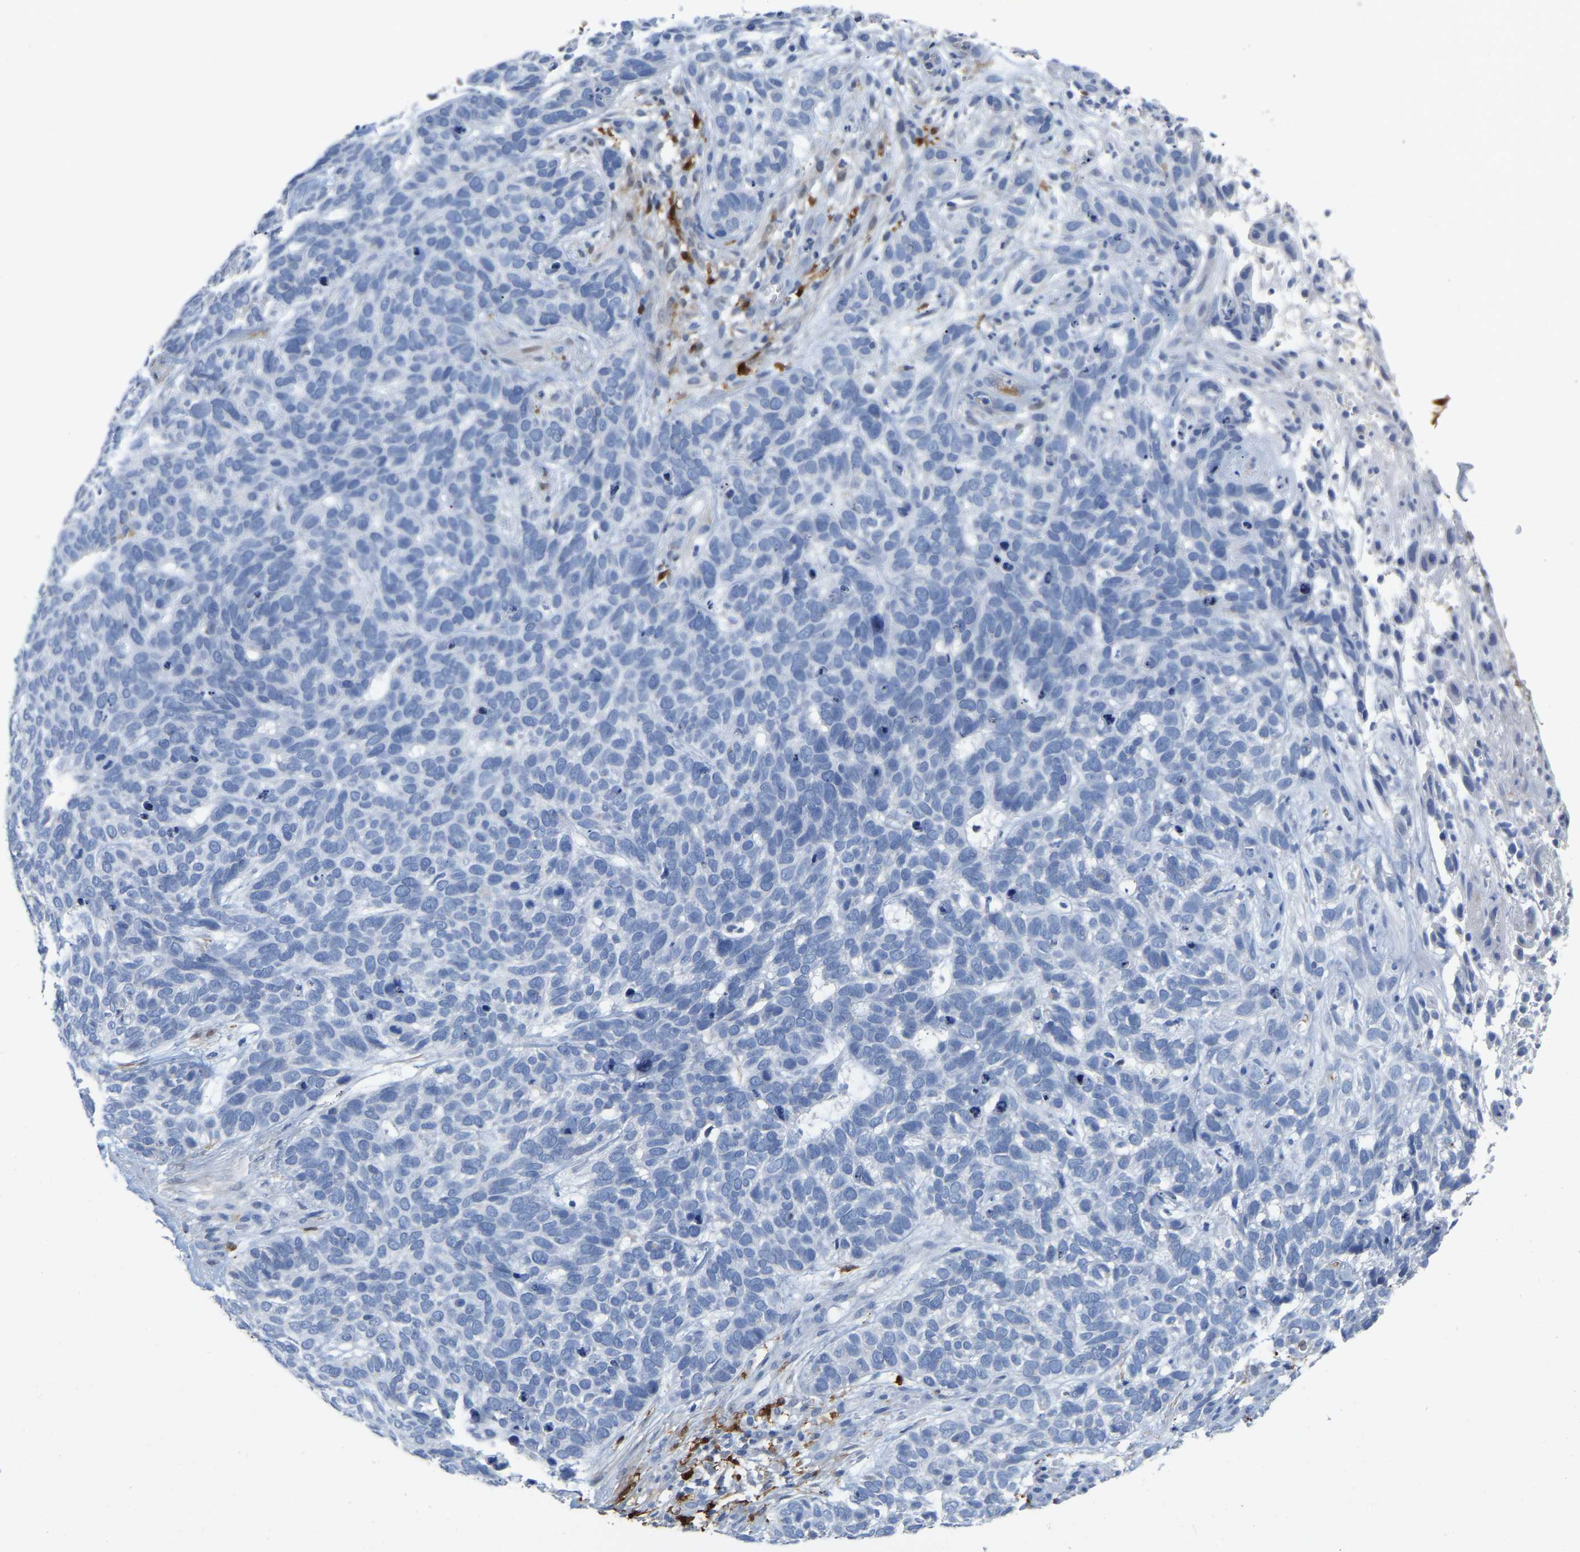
{"staining": {"intensity": "negative", "quantity": "none", "location": "none"}, "tissue": "skin cancer", "cell_type": "Tumor cells", "image_type": "cancer", "snomed": [{"axis": "morphology", "description": "Basal cell carcinoma"}, {"axis": "topography", "description": "Skin"}], "caption": "The histopathology image displays no staining of tumor cells in skin cancer (basal cell carcinoma).", "gene": "ULBP2", "patient": {"sex": "male", "age": 87}}